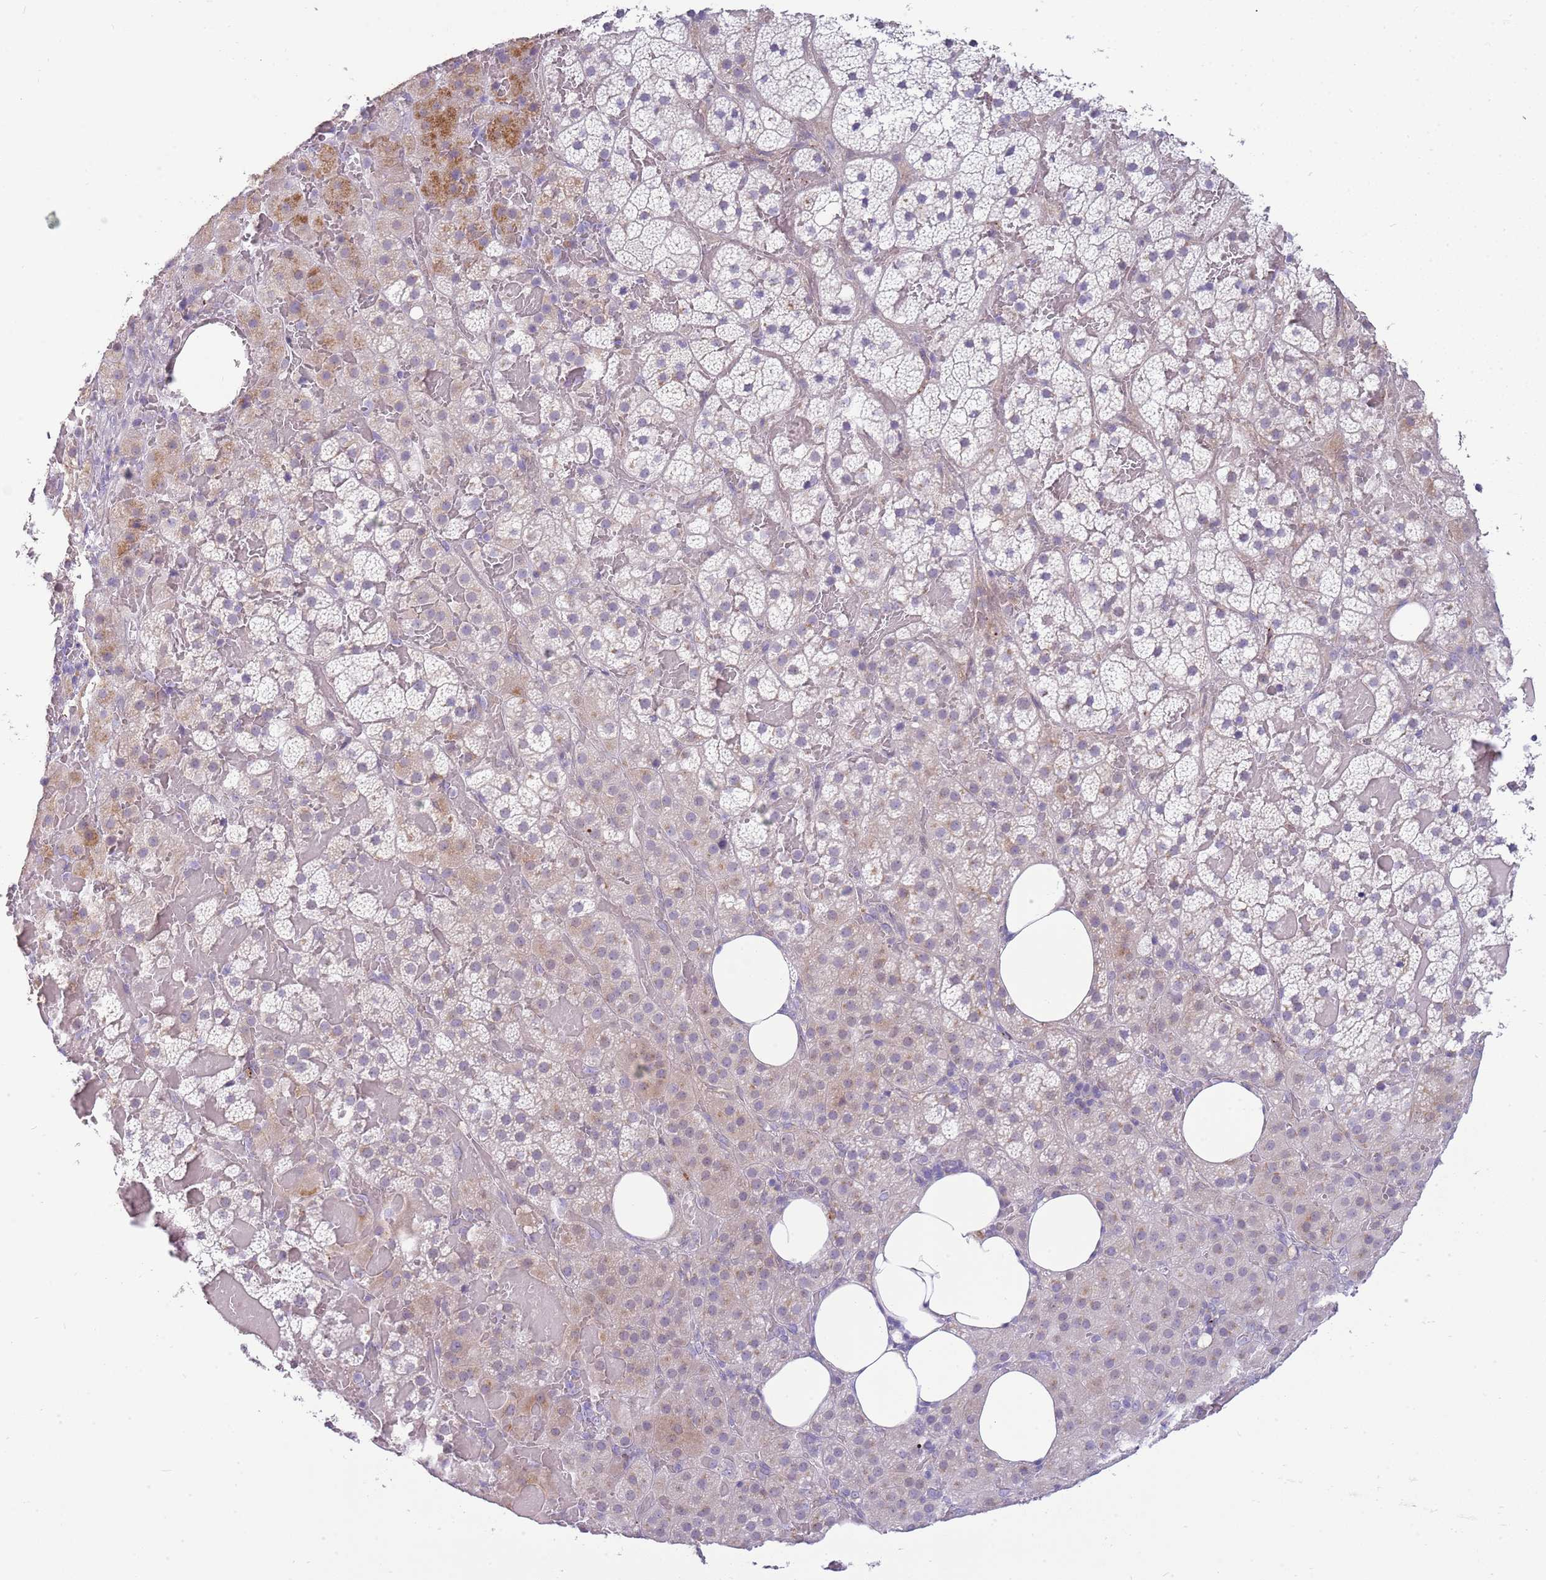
{"staining": {"intensity": "moderate", "quantity": "<25%", "location": "cytoplasmic/membranous"}, "tissue": "adrenal gland", "cell_type": "Glandular cells", "image_type": "normal", "snomed": [{"axis": "morphology", "description": "Normal tissue, NOS"}, {"axis": "topography", "description": "Adrenal gland"}], "caption": "A high-resolution image shows immunohistochemistry (IHC) staining of unremarkable adrenal gland, which demonstrates moderate cytoplasmic/membranous positivity in approximately <25% of glandular cells. (Brightfield microscopy of DAB IHC at high magnification).", "gene": "DIPK1C", "patient": {"sex": "female", "age": 59}}